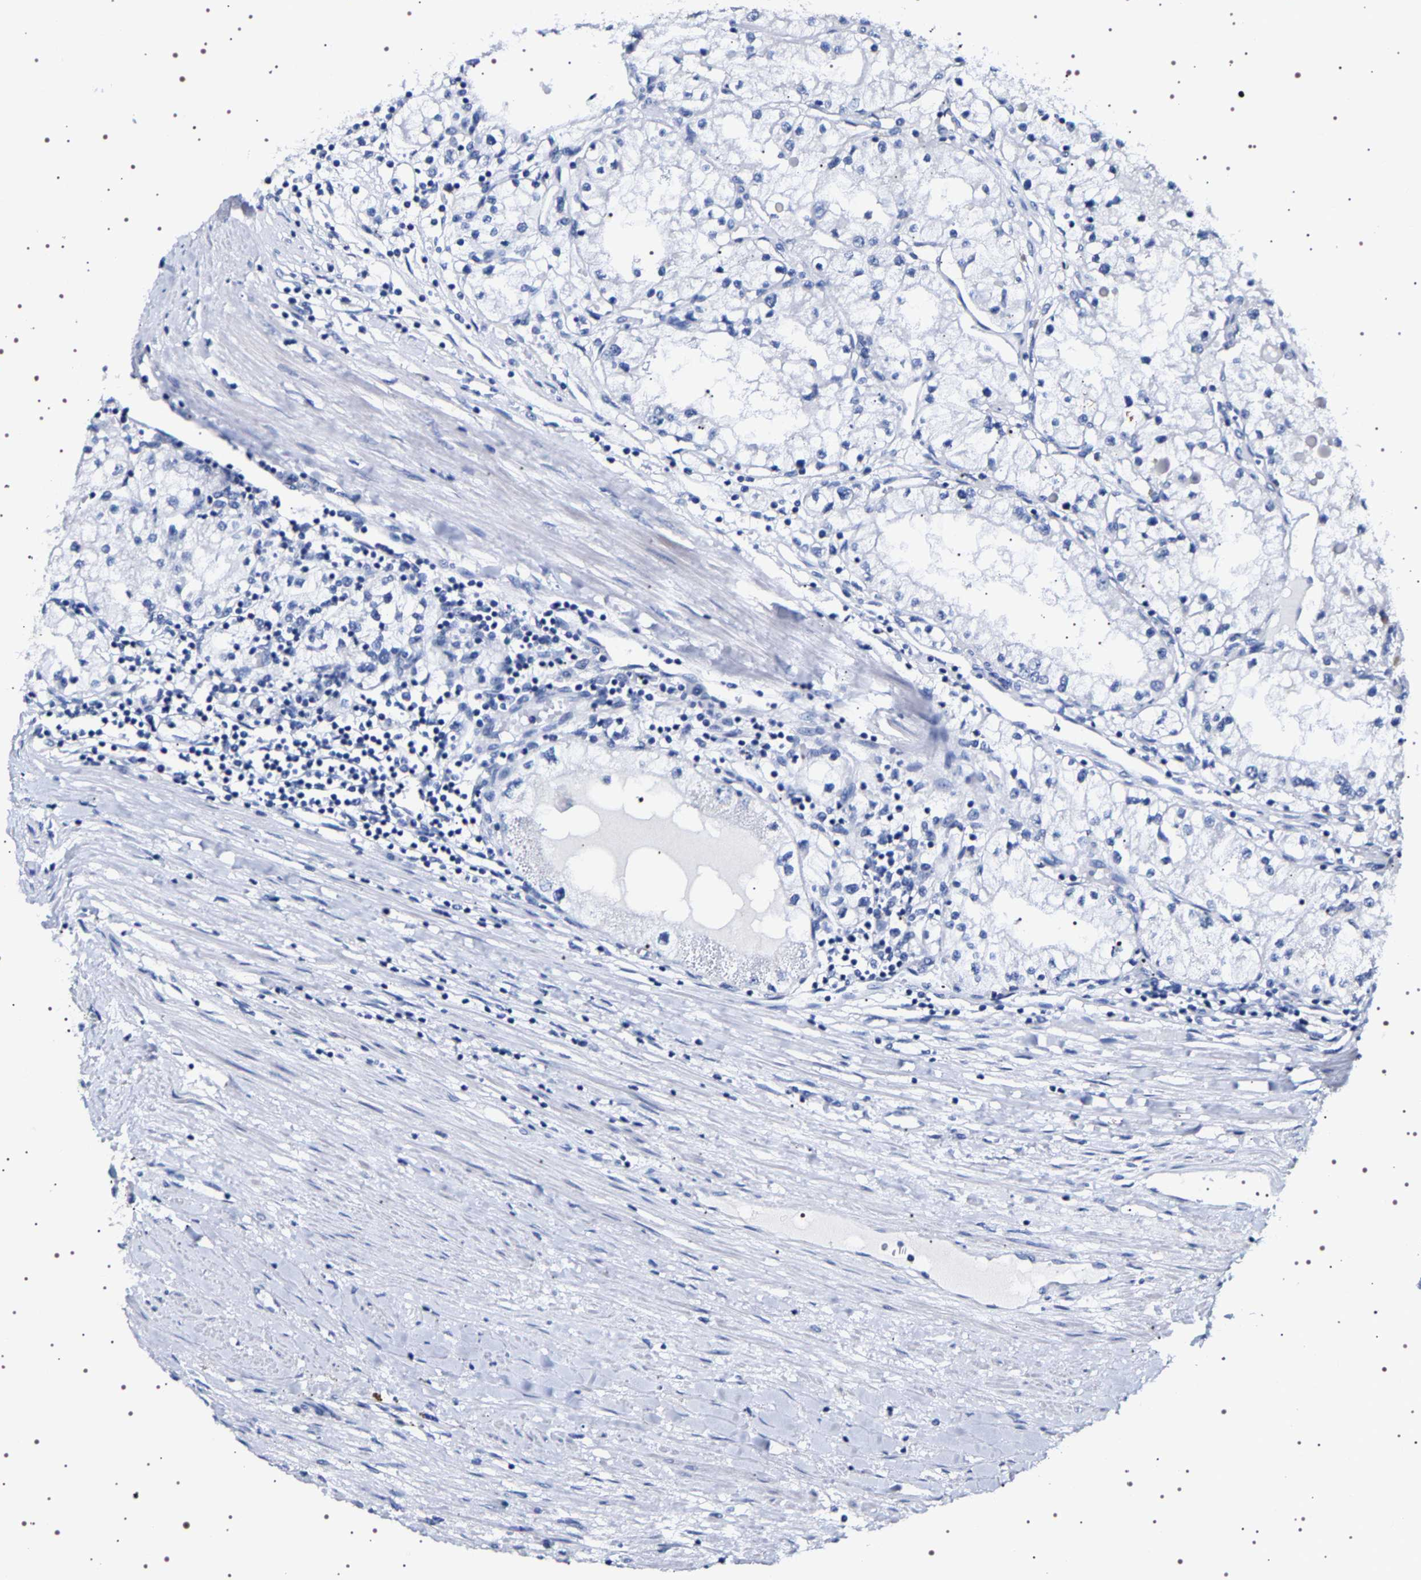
{"staining": {"intensity": "negative", "quantity": "none", "location": "none"}, "tissue": "renal cancer", "cell_type": "Tumor cells", "image_type": "cancer", "snomed": [{"axis": "morphology", "description": "Adenocarcinoma, NOS"}, {"axis": "topography", "description": "Kidney"}], "caption": "Tumor cells show no significant protein positivity in renal adenocarcinoma. (Brightfield microscopy of DAB immunohistochemistry (IHC) at high magnification).", "gene": "UBQLN3", "patient": {"sex": "male", "age": 68}}